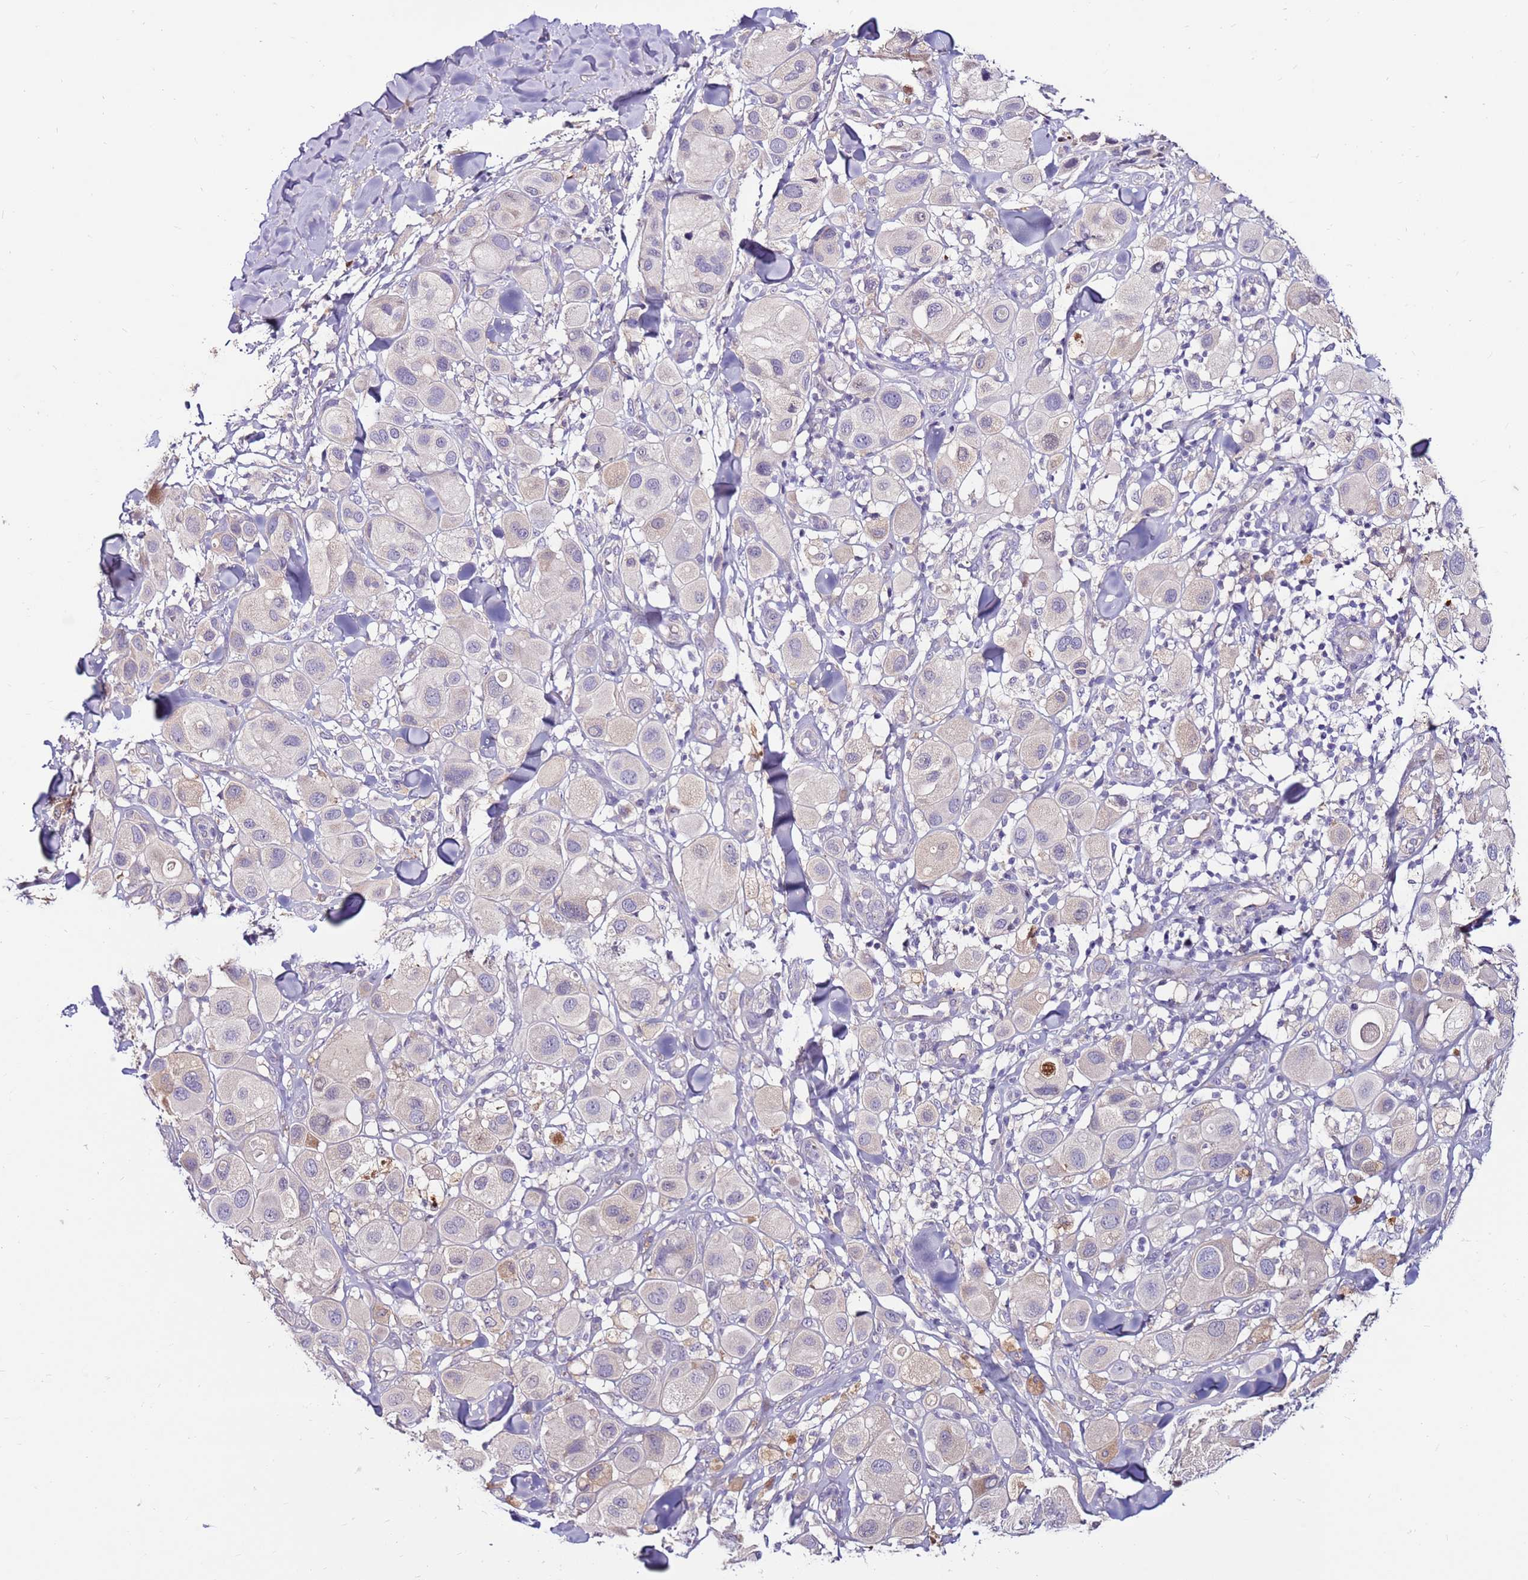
{"staining": {"intensity": "weak", "quantity": "<25%", "location": "cytoplasmic/membranous"}, "tissue": "melanoma", "cell_type": "Tumor cells", "image_type": "cancer", "snomed": [{"axis": "morphology", "description": "Malignant melanoma, Metastatic site"}, {"axis": "topography", "description": "Skin"}], "caption": "Immunohistochemistry of melanoma reveals no staining in tumor cells.", "gene": "SLC44A4", "patient": {"sex": "male", "age": 41}}